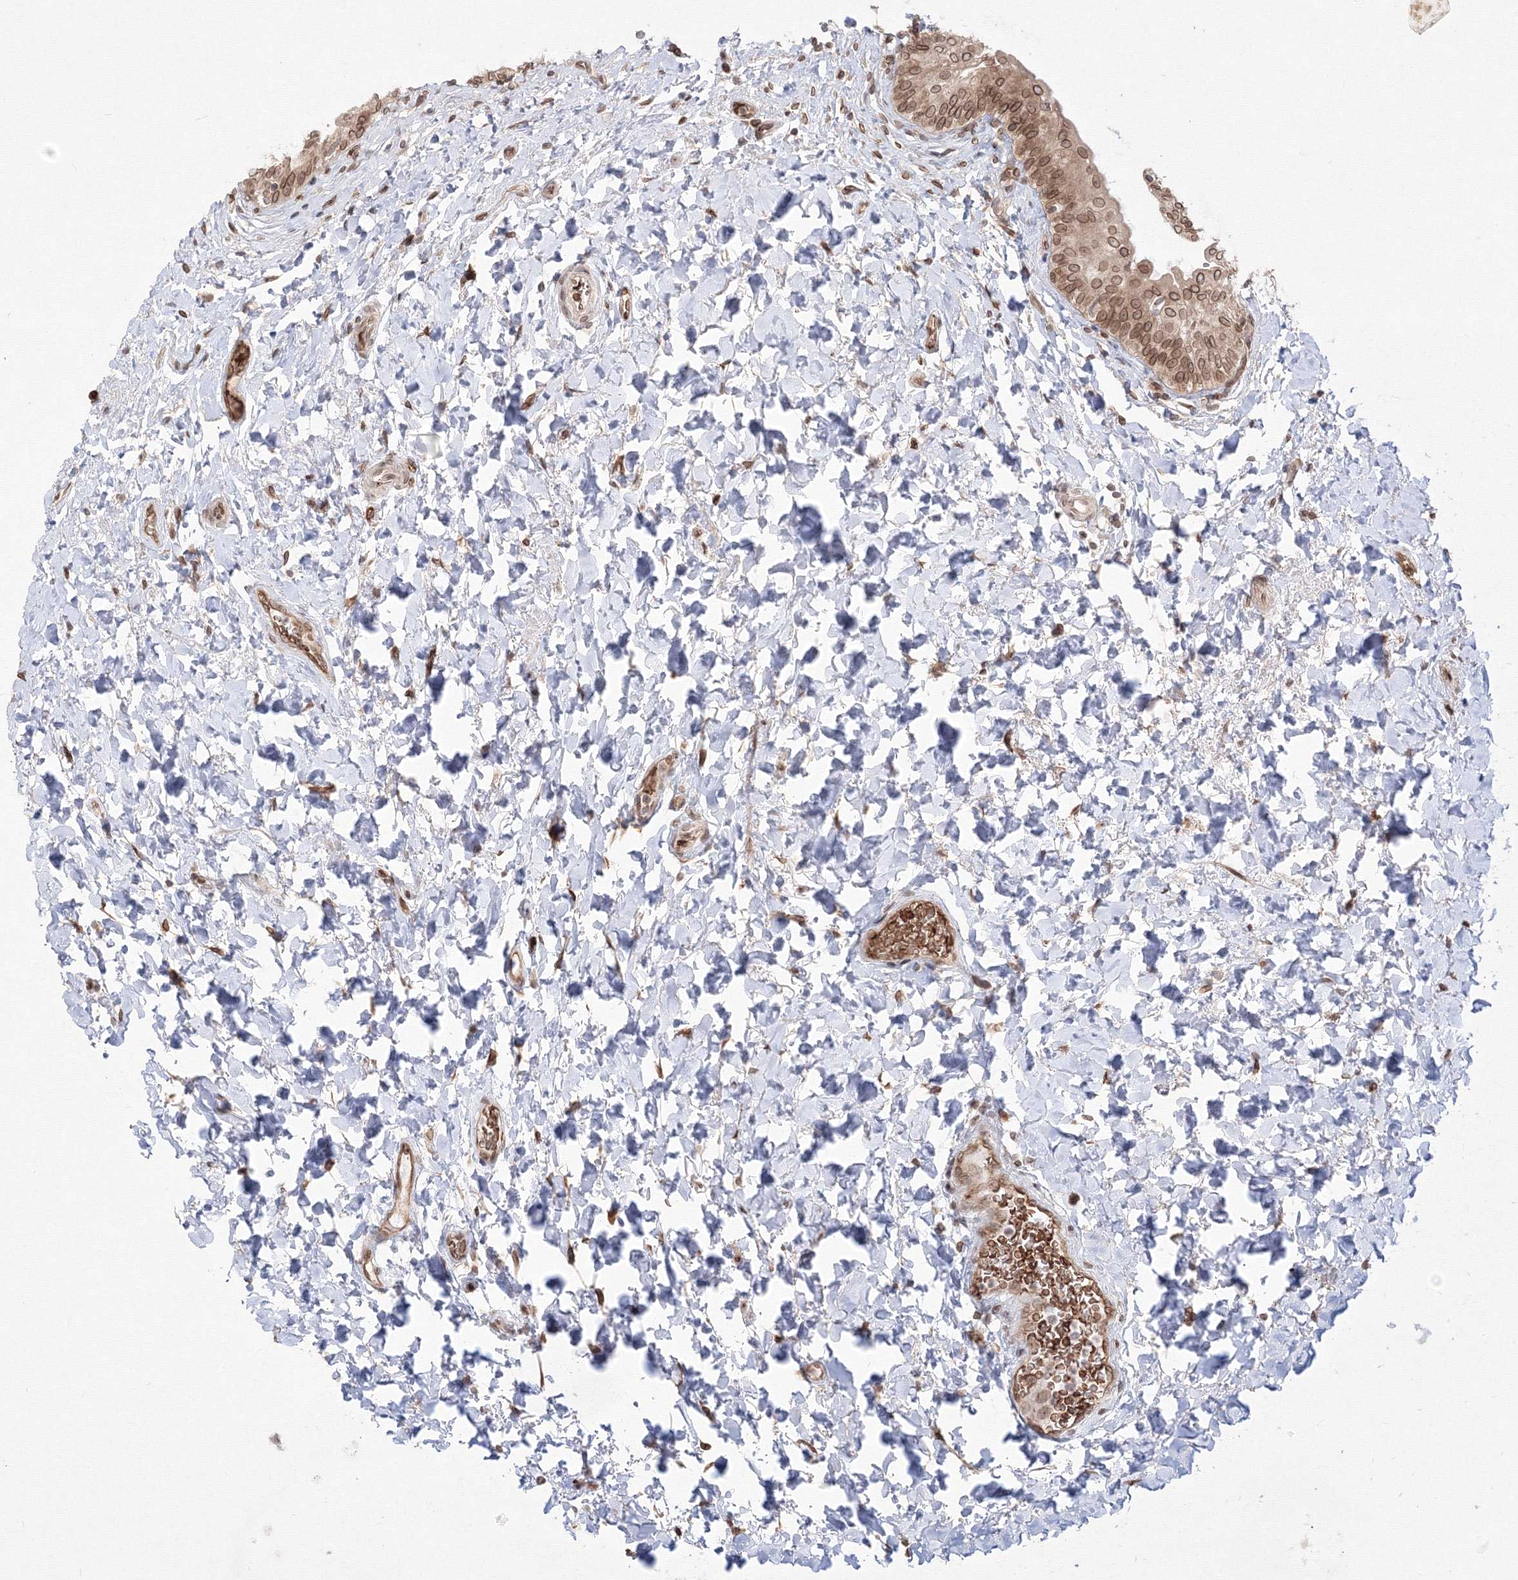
{"staining": {"intensity": "moderate", "quantity": ">75%", "location": "cytoplasmic/membranous,nuclear"}, "tissue": "urinary bladder", "cell_type": "Urothelial cells", "image_type": "normal", "snomed": [{"axis": "morphology", "description": "Normal tissue, NOS"}, {"axis": "topography", "description": "Urinary bladder"}], "caption": "Immunohistochemistry staining of unremarkable urinary bladder, which demonstrates medium levels of moderate cytoplasmic/membranous,nuclear staining in about >75% of urothelial cells indicating moderate cytoplasmic/membranous,nuclear protein positivity. The staining was performed using DAB (3,3'-diaminobenzidine) (brown) for protein detection and nuclei were counterstained in hematoxylin (blue).", "gene": "DNAJB2", "patient": {"sex": "male", "age": 83}}